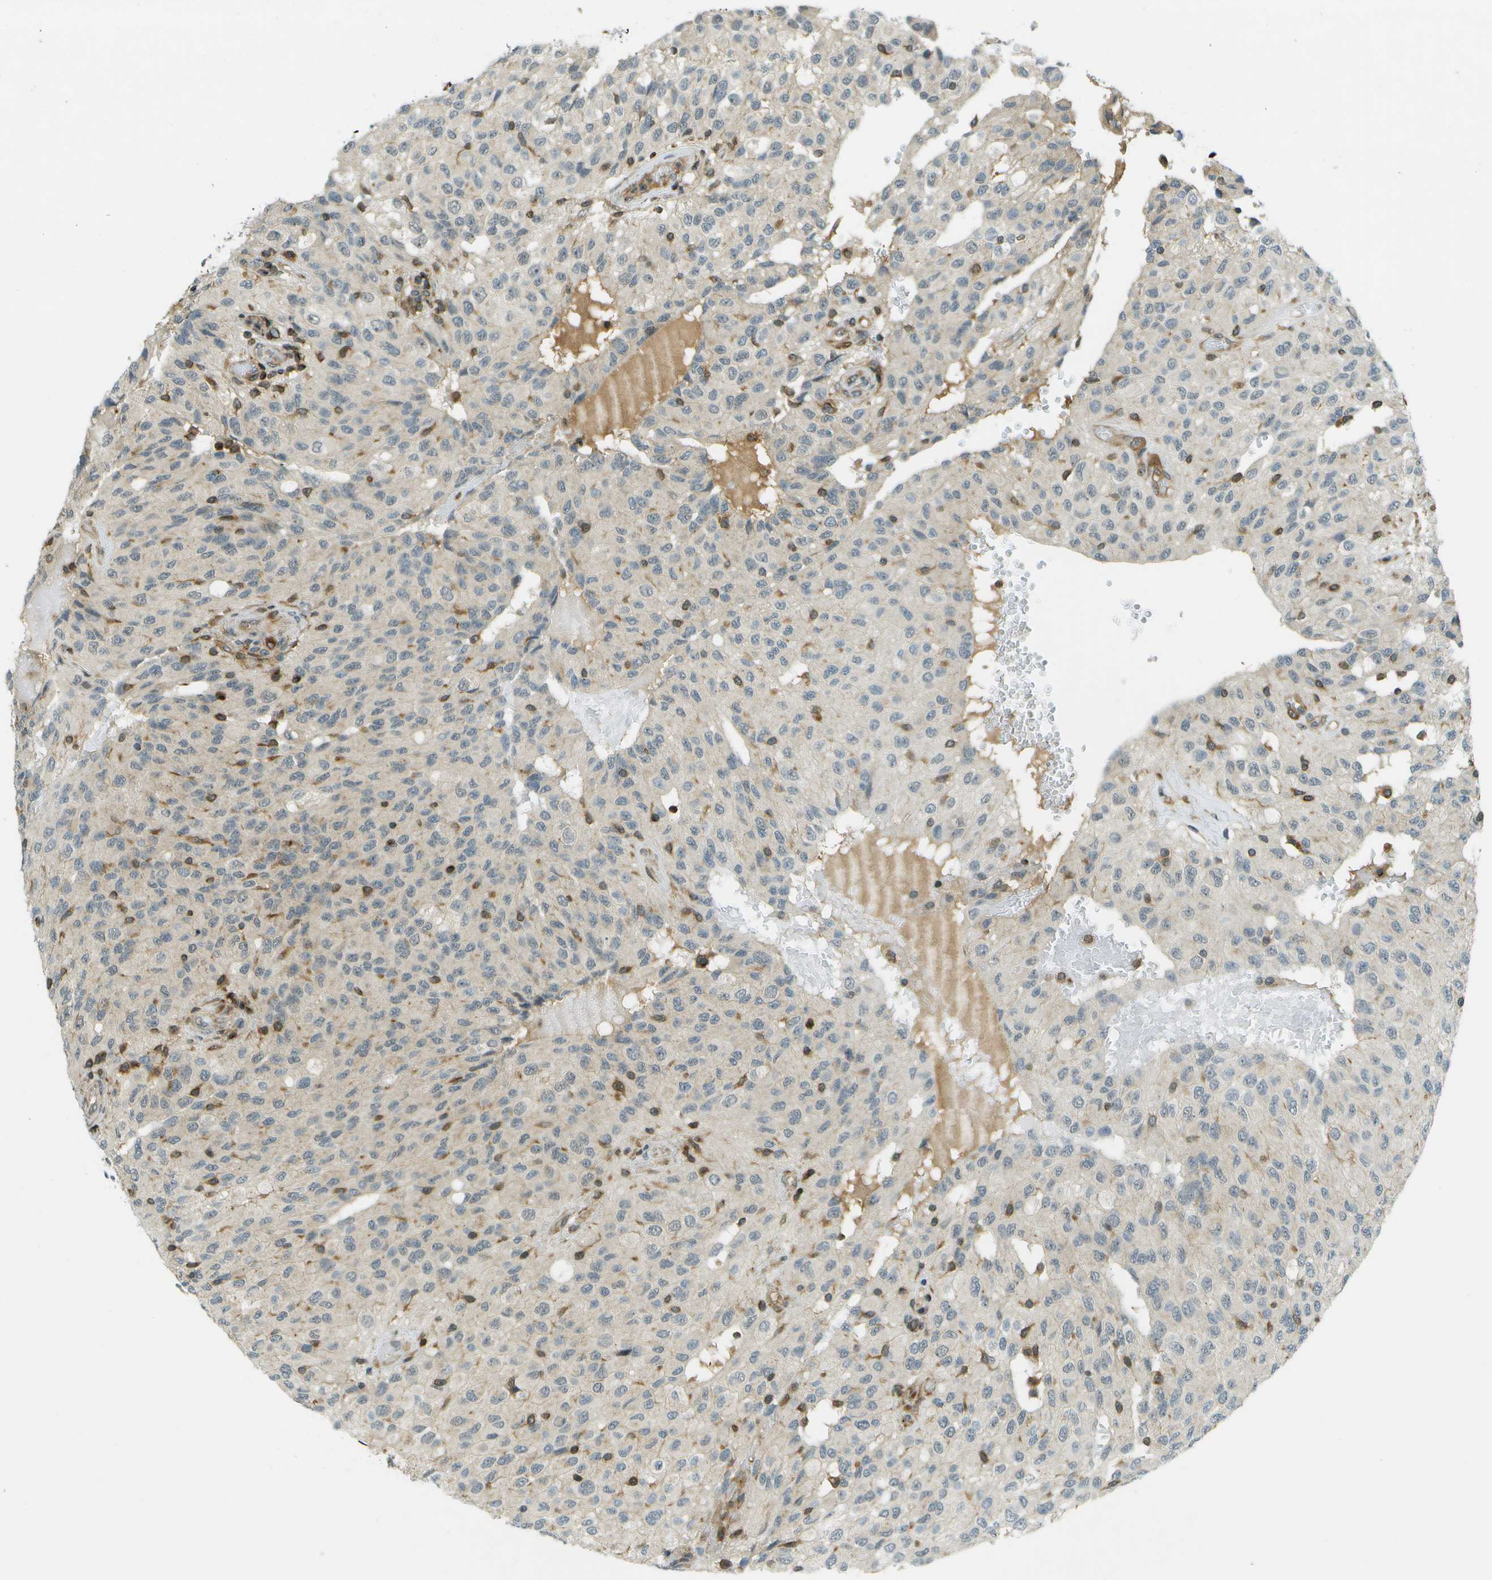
{"staining": {"intensity": "negative", "quantity": "none", "location": "none"}, "tissue": "glioma", "cell_type": "Tumor cells", "image_type": "cancer", "snomed": [{"axis": "morphology", "description": "Glioma, malignant, High grade"}, {"axis": "topography", "description": "Brain"}], "caption": "Immunohistochemical staining of human malignant glioma (high-grade) demonstrates no significant expression in tumor cells.", "gene": "TMTC1", "patient": {"sex": "male", "age": 32}}